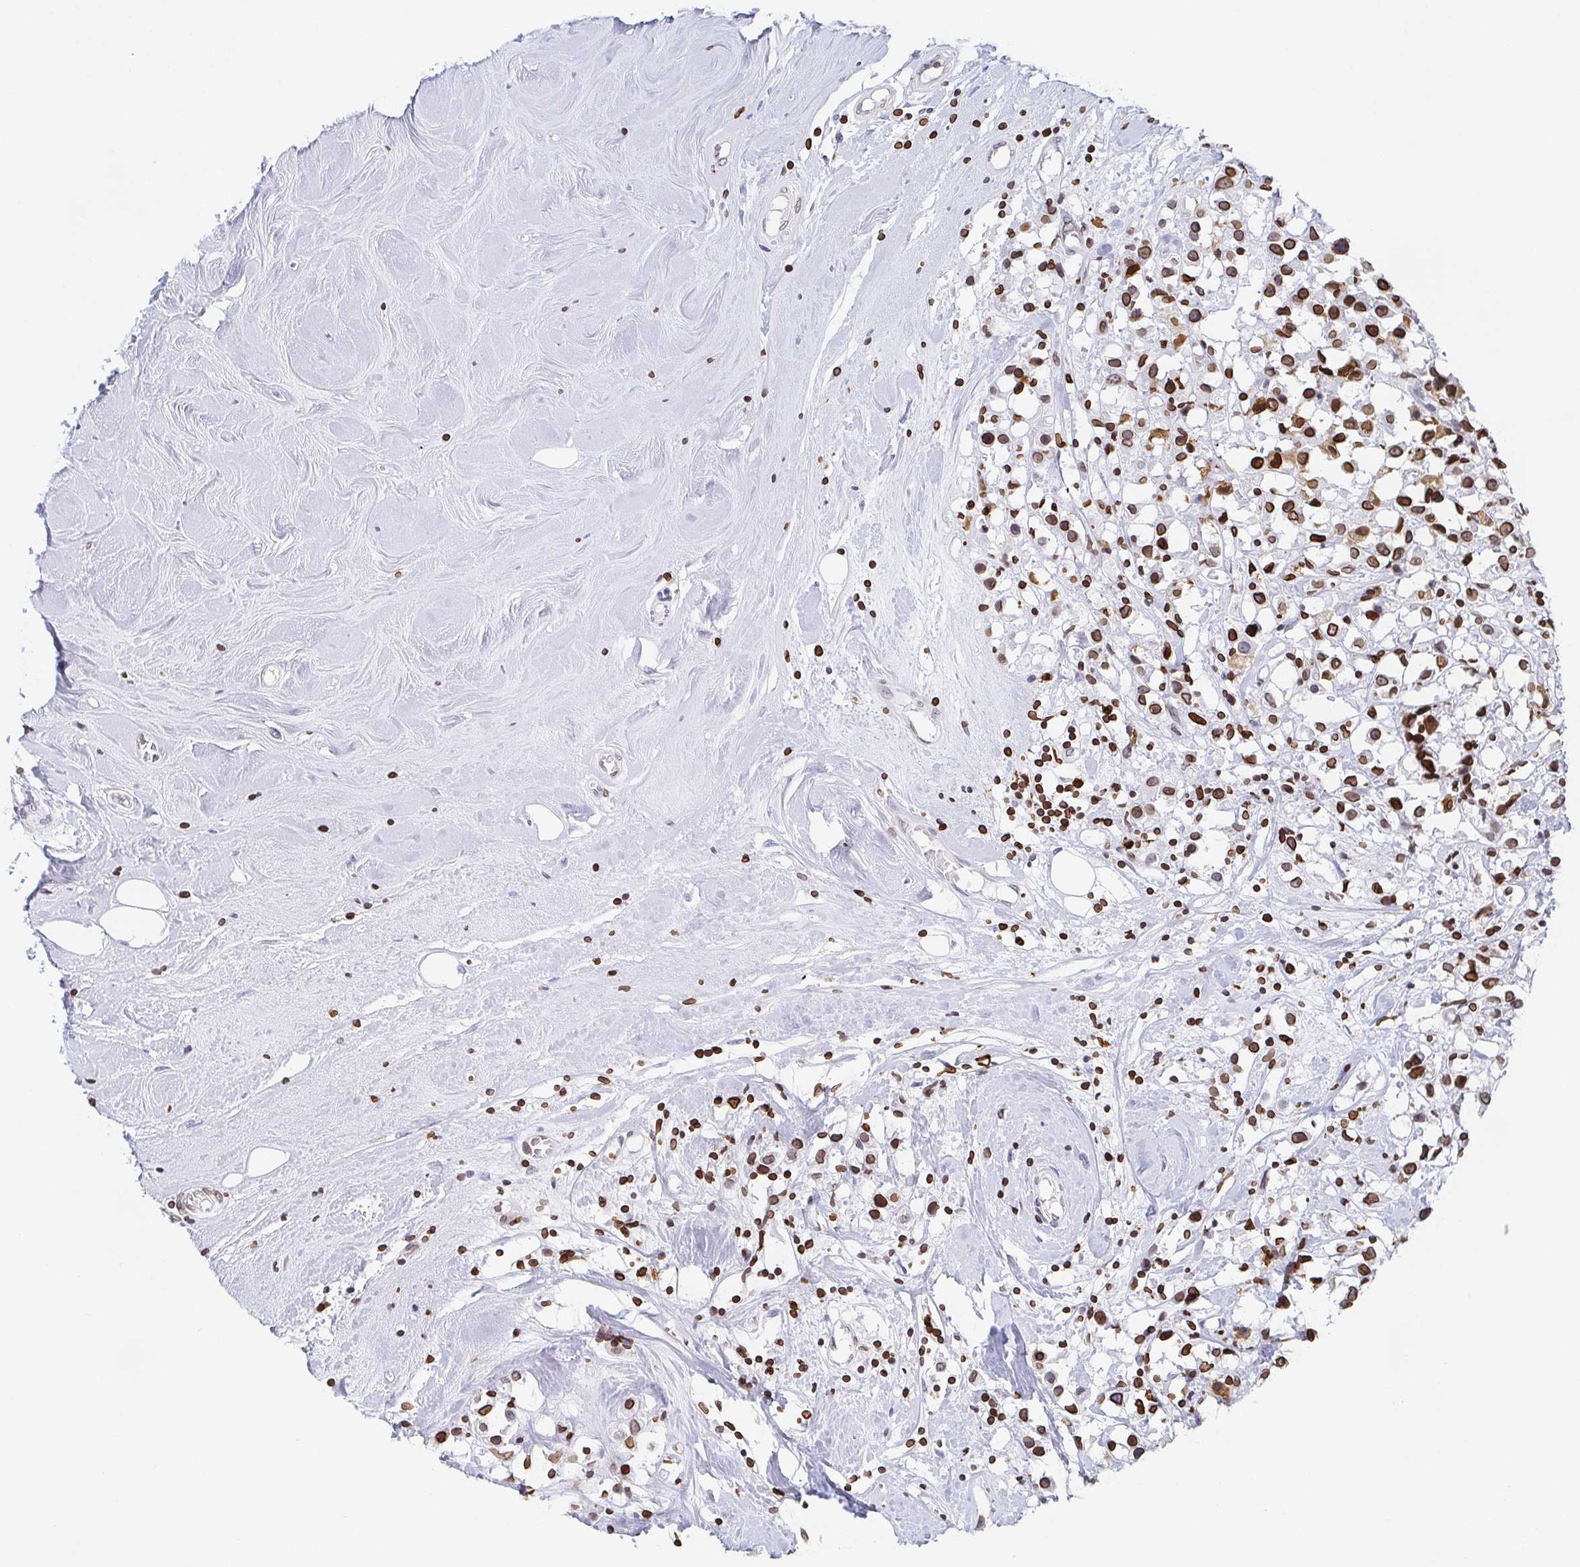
{"staining": {"intensity": "strong", "quantity": "25%-75%", "location": "cytoplasmic/membranous,nuclear"}, "tissue": "breast cancer", "cell_type": "Tumor cells", "image_type": "cancer", "snomed": [{"axis": "morphology", "description": "Duct carcinoma"}, {"axis": "topography", "description": "Breast"}], "caption": "Approximately 25%-75% of tumor cells in human invasive ductal carcinoma (breast) demonstrate strong cytoplasmic/membranous and nuclear protein staining as visualized by brown immunohistochemical staining.", "gene": "BTBD7", "patient": {"sex": "female", "age": 61}}